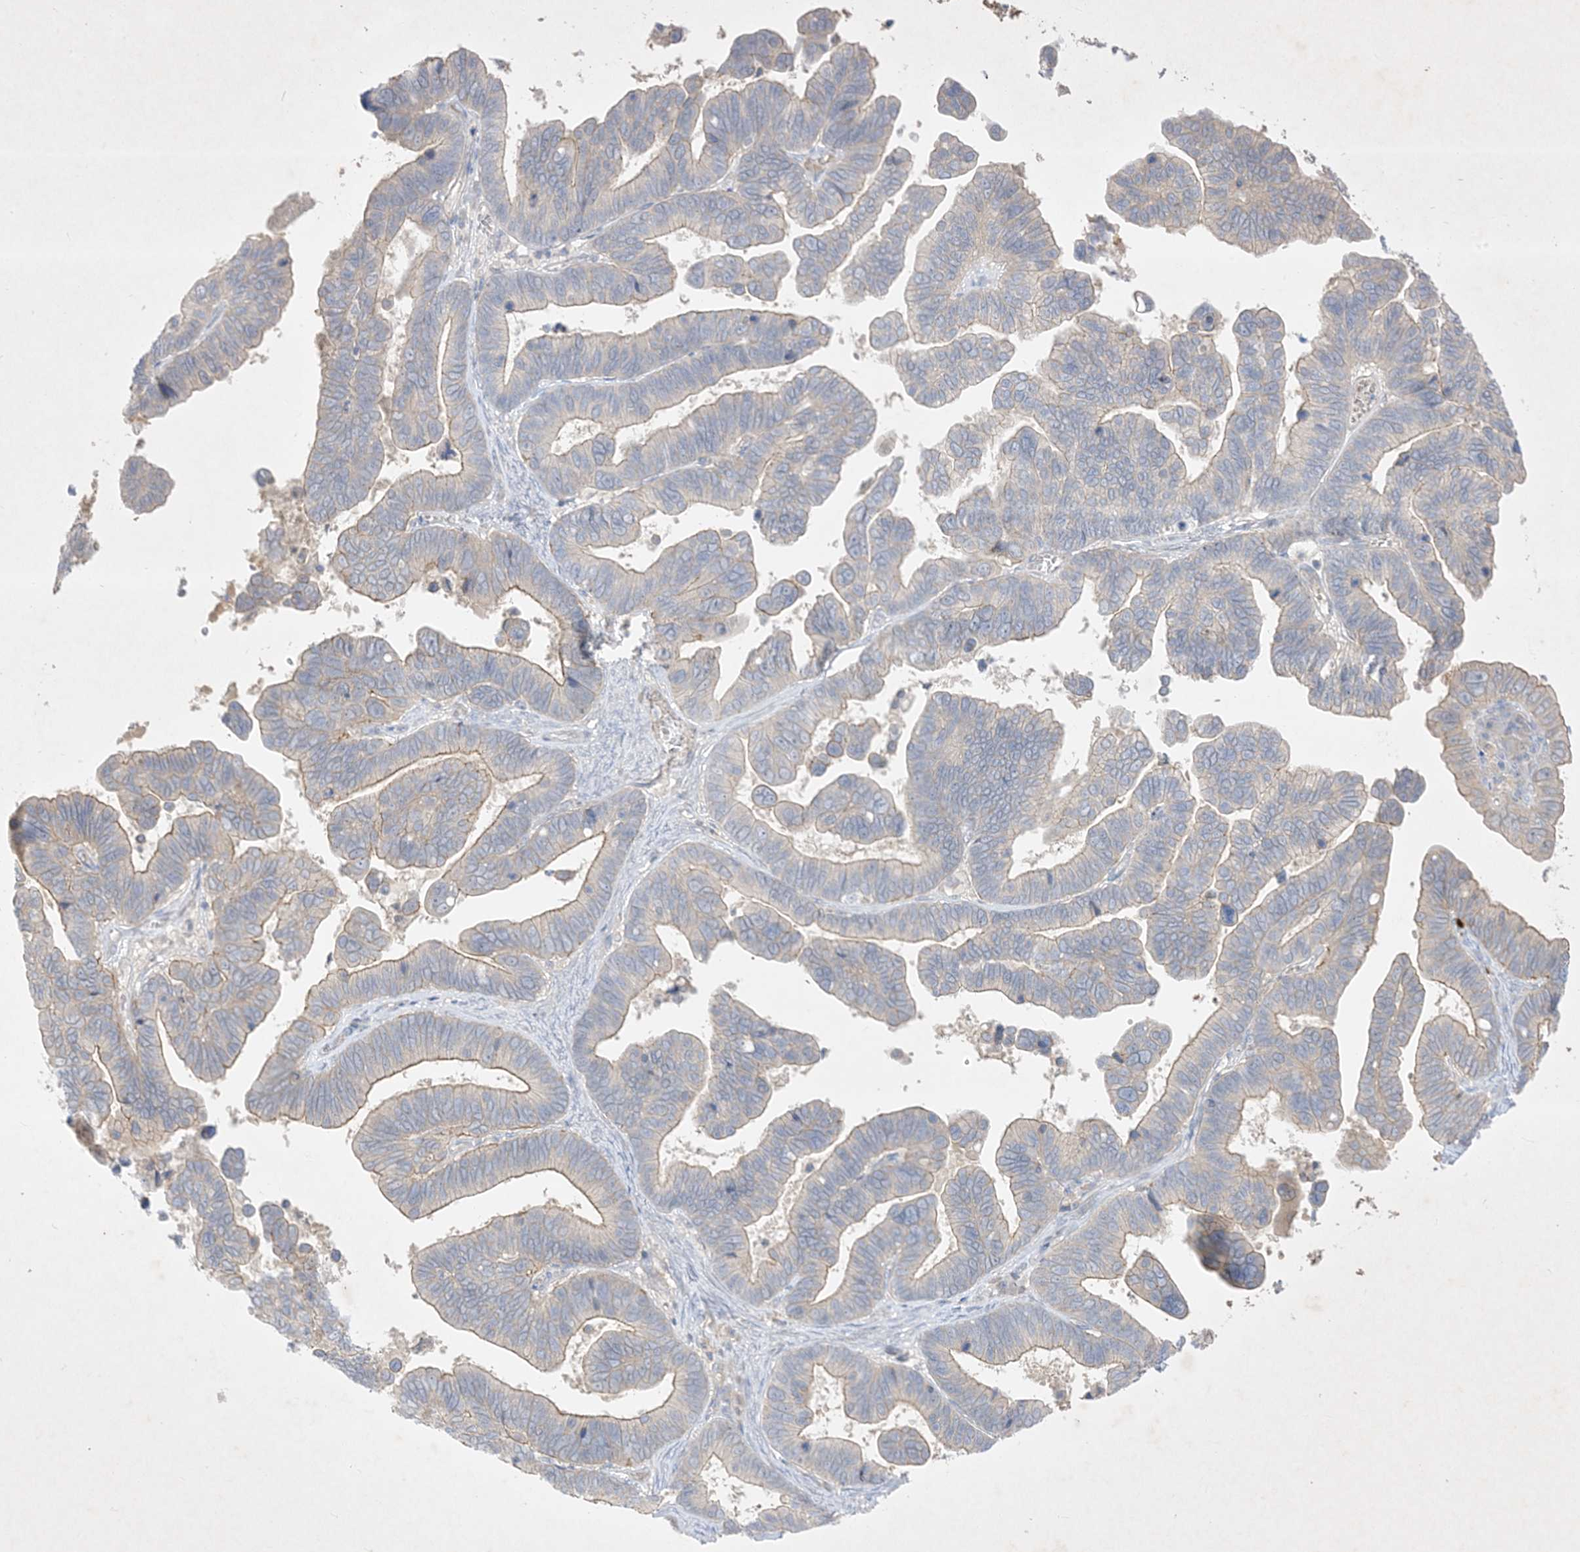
{"staining": {"intensity": "weak", "quantity": ">75%", "location": "cytoplasmic/membranous"}, "tissue": "ovarian cancer", "cell_type": "Tumor cells", "image_type": "cancer", "snomed": [{"axis": "morphology", "description": "Cystadenocarcinoma, serous, NOS"}, {"axis": "topography", "description": "Ovary"}], "caption": "Brown immunohistochemical staining in human ovarian cancer (serous cystadenocarcinoma) demonstrates weak cytoplasmic/membranous positivity in approximately >75% of tumor cells.", "gene": "PLEKHA3", "patient": {"sex": "female", "age": 56}}